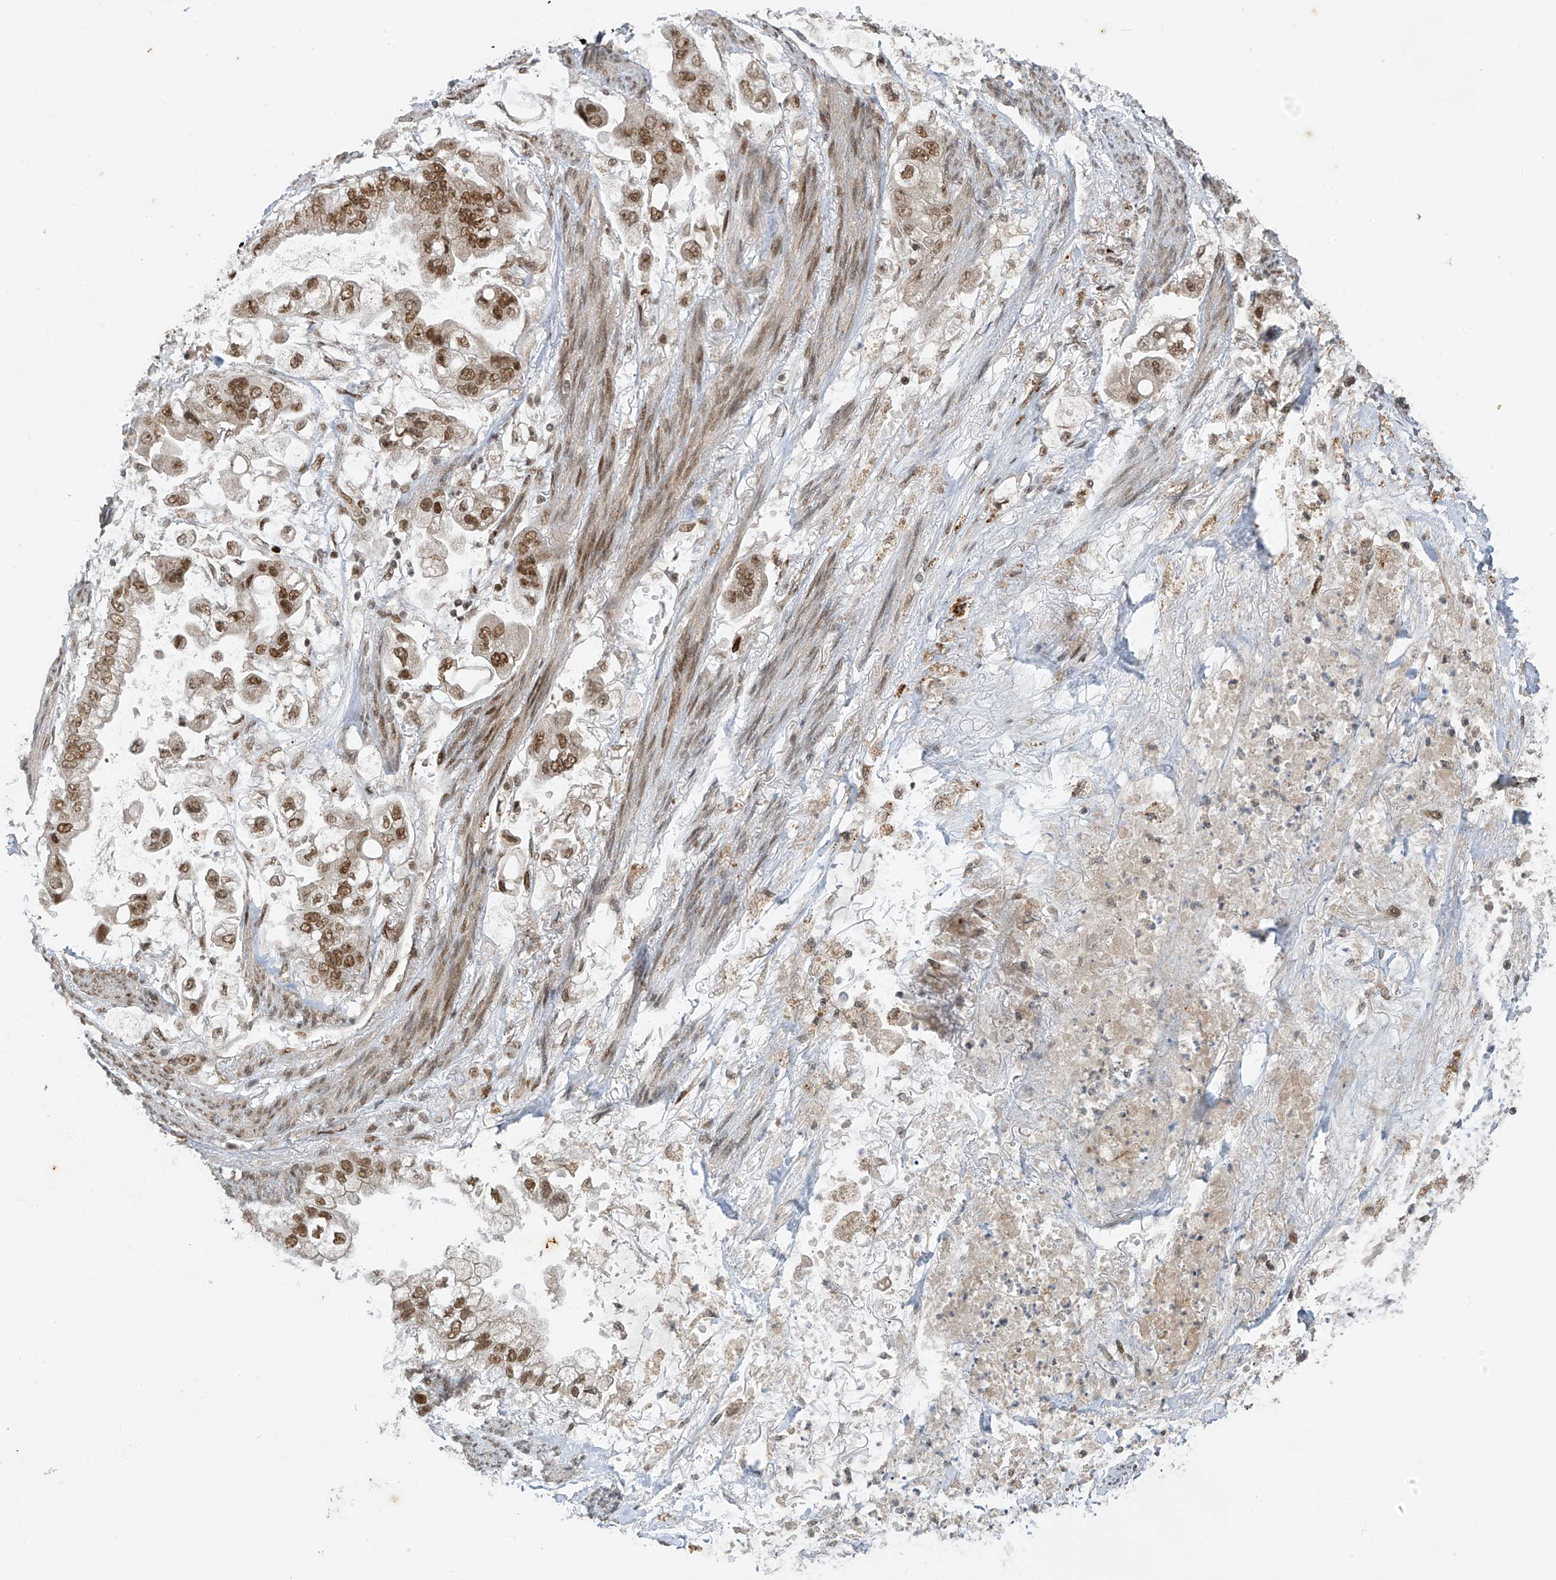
{"staining": {"intensity": "strong", "quantity": ">75%", "location": "nuclear"}, "tissue": "stomach cancer", "cell_type": "Tumor cells", "image_type": "cancer", "snomed": [{"axis": "morphology", "description": "Adenocarcinoma, NOS"}, {"axis": "topography", "description": "Stomach"}], "caption": "Immunohistochemical staining of stomach cancer shows high levels of strong nuclear protein staining in approximately >75% of tumor cells. The protein of interest is stained brown, and the nuclei are stained in blue (DAB (3,3'-diaminobenzidine) IHC with brightfield microscopy, high magnification).", "gene": "ARHGEF3", "patient": {"sex": "male", "age": 62}}